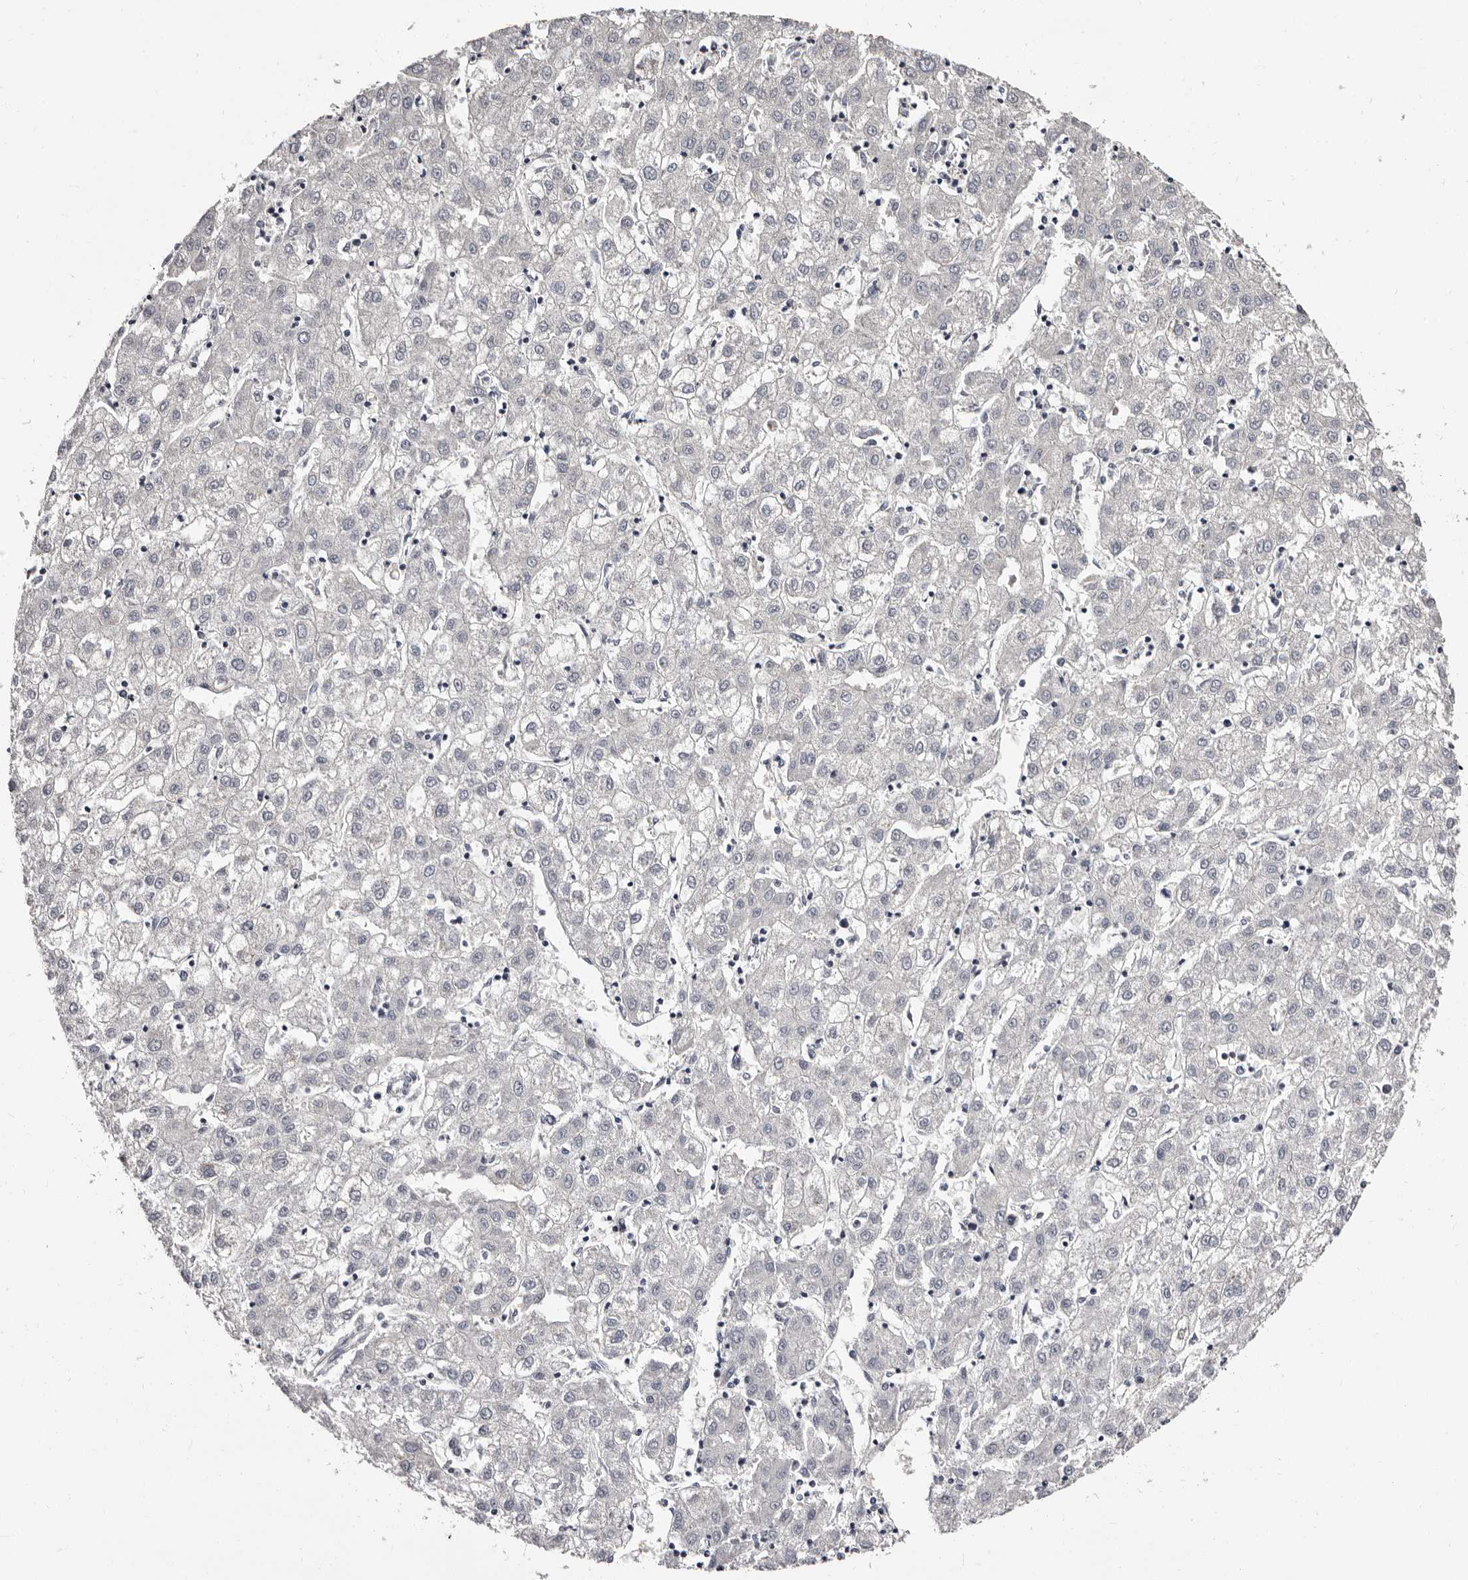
{"staining": {"intensity": "negative", "quantity": "none", "location": "none"}, "tissue": "liver cancer", "cell_type": "Tumor cells", "image_type": "cancer", "snomed": [{"axis": "morphology", "description": "Carcinoma, Hepatocellular, NOS"}, {"axis": "topography", "description": "Liver"}], "caption": "Human liver cancer (hepatocellular carcinoma) stained for a protein using immunohistochemistry (IHC) demonstrates no positivity in tumor cells.", "gene": "BPGM", "patient": {"sex": "male", "age": 72}}